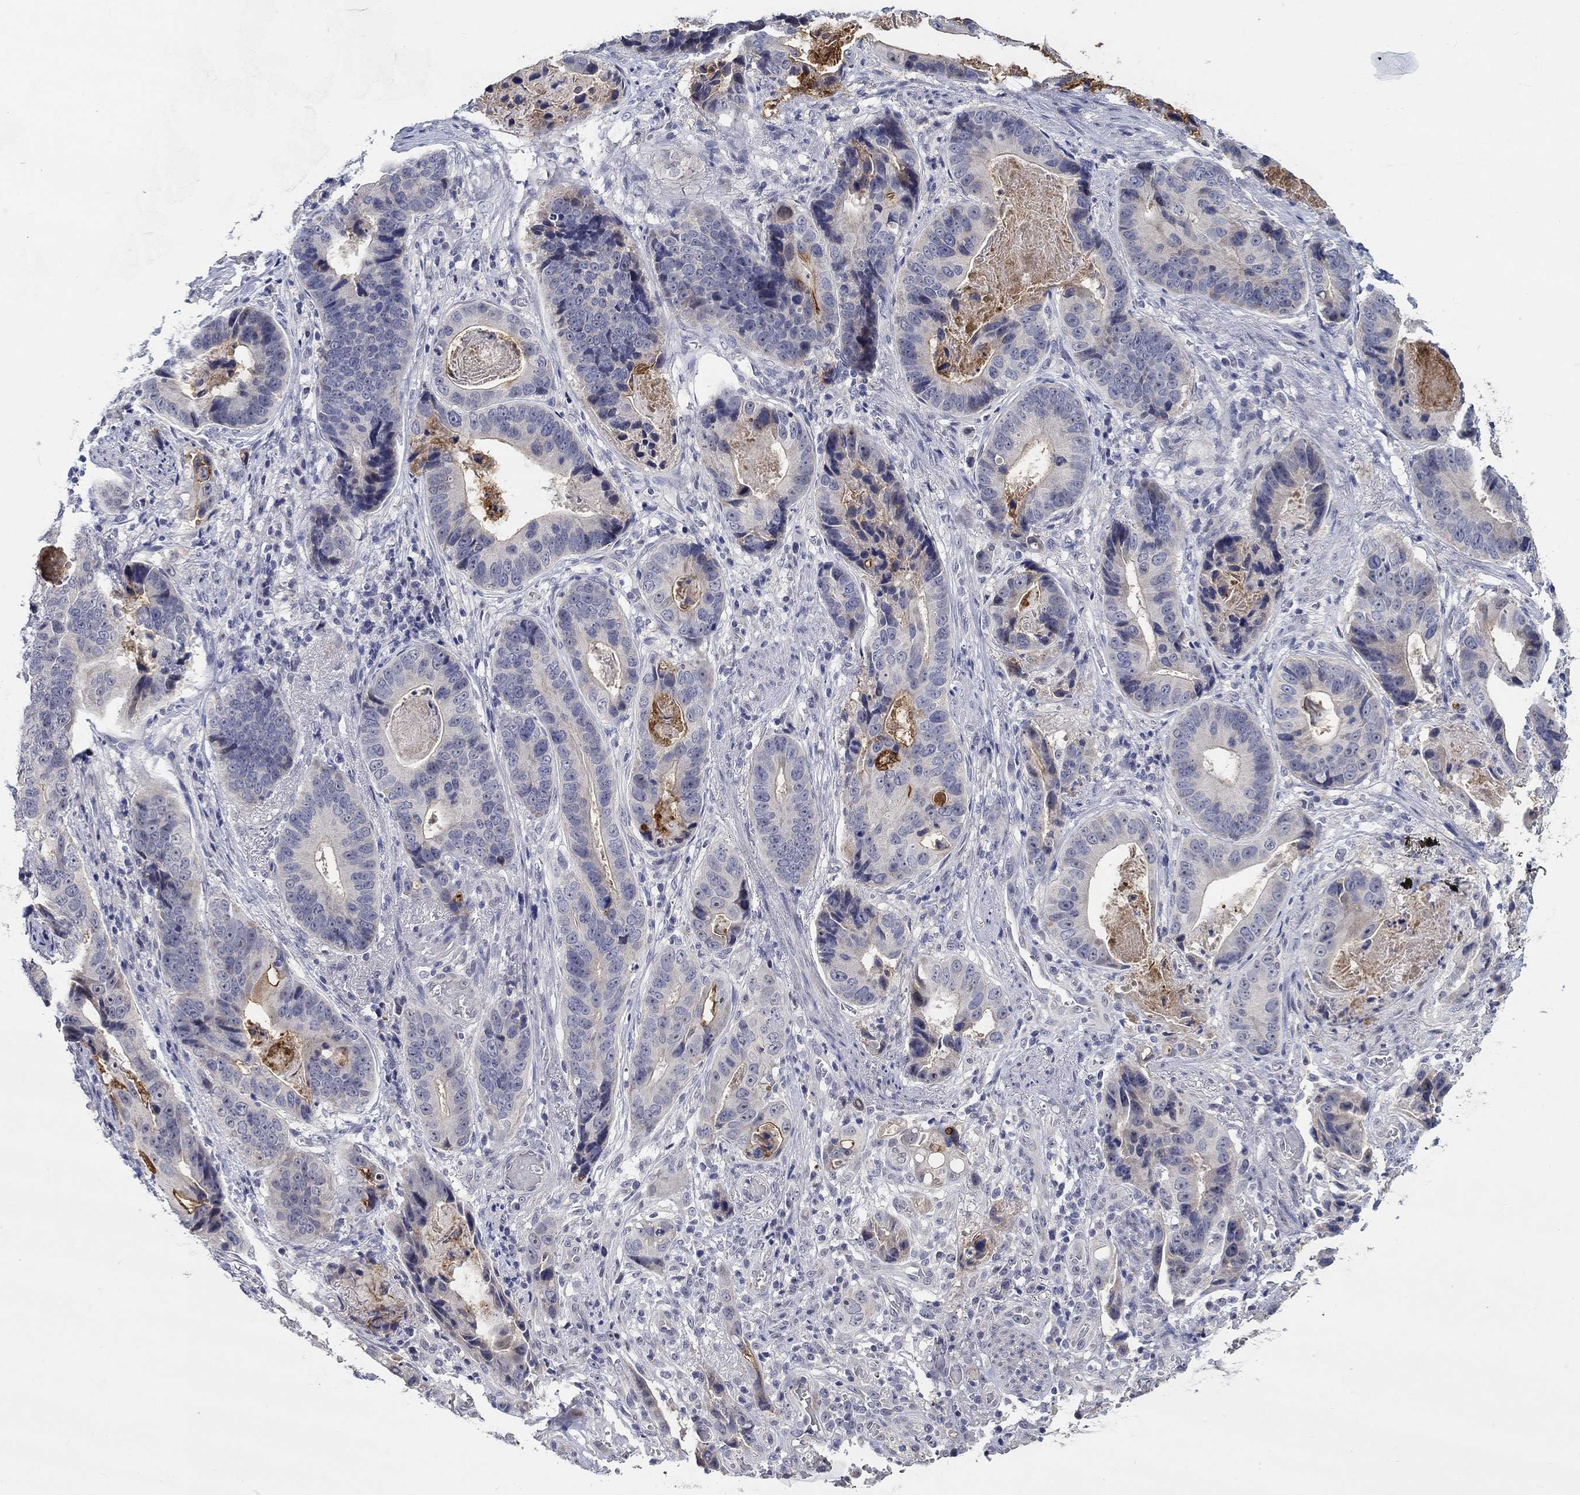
{"staining": {"intensity": "strong", "quantity": "<25%", "location": "cytoplasmic/membranous"}, "tissue": "stomach cancer", "cell_type": "Tumor cells", "image_type": "cancer", "snomed": [{"axis": "morphology", "description": "Adenocarcinoma, NOS"}, {"axis": "topography", "description": "Stomach"}], "caption": "Brown immunohistochemical staining in stomach cancer reveals strong cytoplasmic/membranous expression in approximately <25% of tumor cells. The staining was performed using DAB, with brown indicating positive protein expression. Nuclei are stained blue with hematoxylin.", "gene": "SMIM18", "patient": {"sex": "male", "age": 84}}